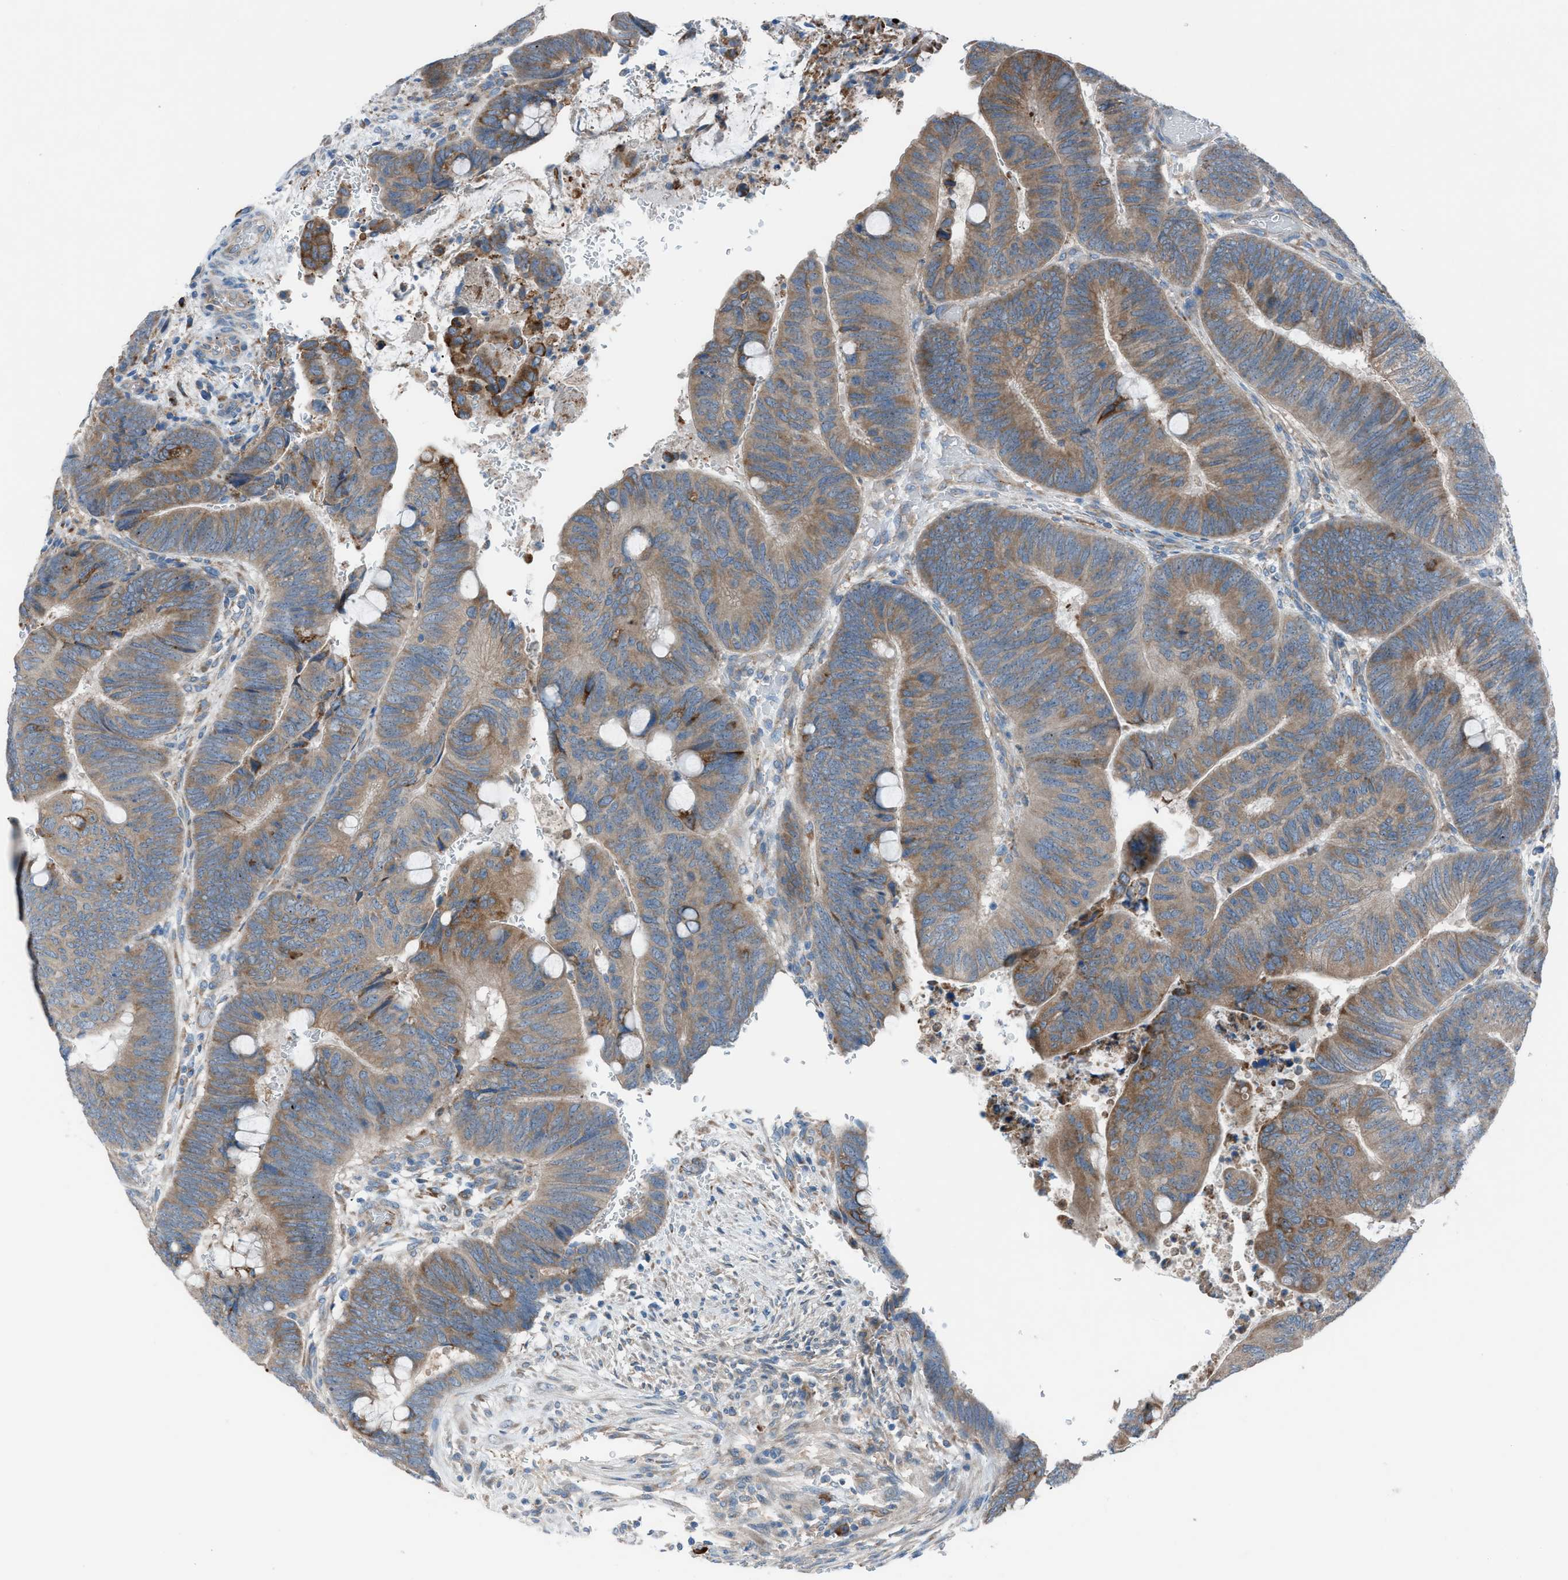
{"staining": {"intensity": "moderate", "quantity": ">75%", "location": "cytoplasmic/membranous"}, "tissue": "colorectal cancer", "cell_type": "Tumor cells", "image_type": "cancer", "snomed": [{"axis": "morphology", "description": "Normal tissue, NOS"}, {"axis": "morphology", "description": "Adenocarcinoma, NOS"}, {"axis": "topography", "description": "Rectum"}], "caption": "An image of human adenocarcinoma (colorectal) stained for a protein shows moderate cytoplasmic/membranous brown staining in tumor cells.", "gene": "HEG1", "patient": {"sex": "male", "age": 92}}